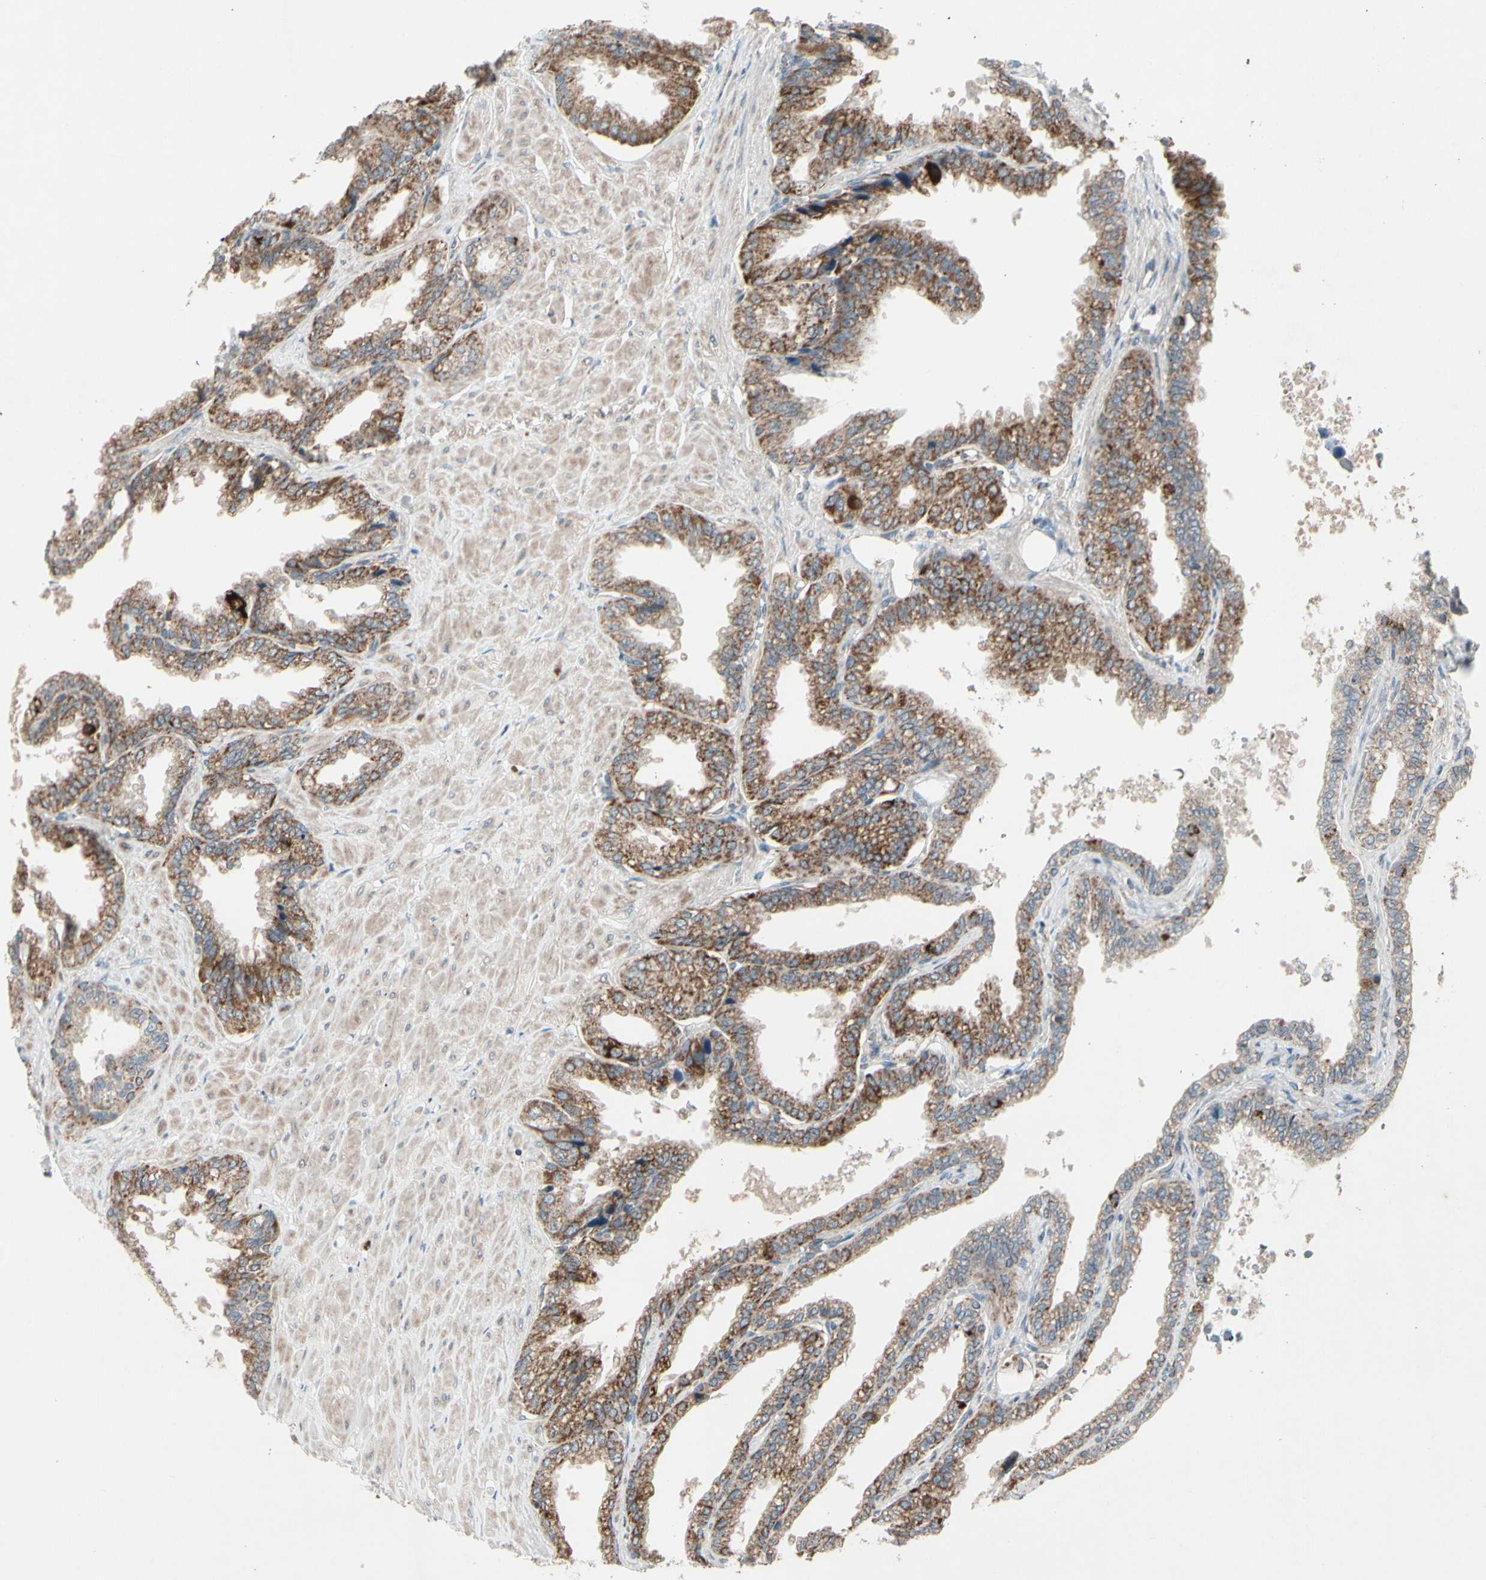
{"staining": {"intensity": "moderate", "quantity": ">75%", "location": "cytoplasmic/membranous"}, "tissue": "seminal vesicle", "cell_type": "Glandular cells", "image_type": "normal", "snomed": [{"axis": "morphology", "description": "Normal tissue, NOS"}, {"axis": "topography", "description": "Seminal veicle"}], "caption": "Normal seminal vesicle was stained to show a protein in brown. There is medium levels of moderate cytoplasmic/membranous expression in approximately >75% of glandular cells.", "gene": "CPT1A", "patient": {"sex": "male", "age": 46}}